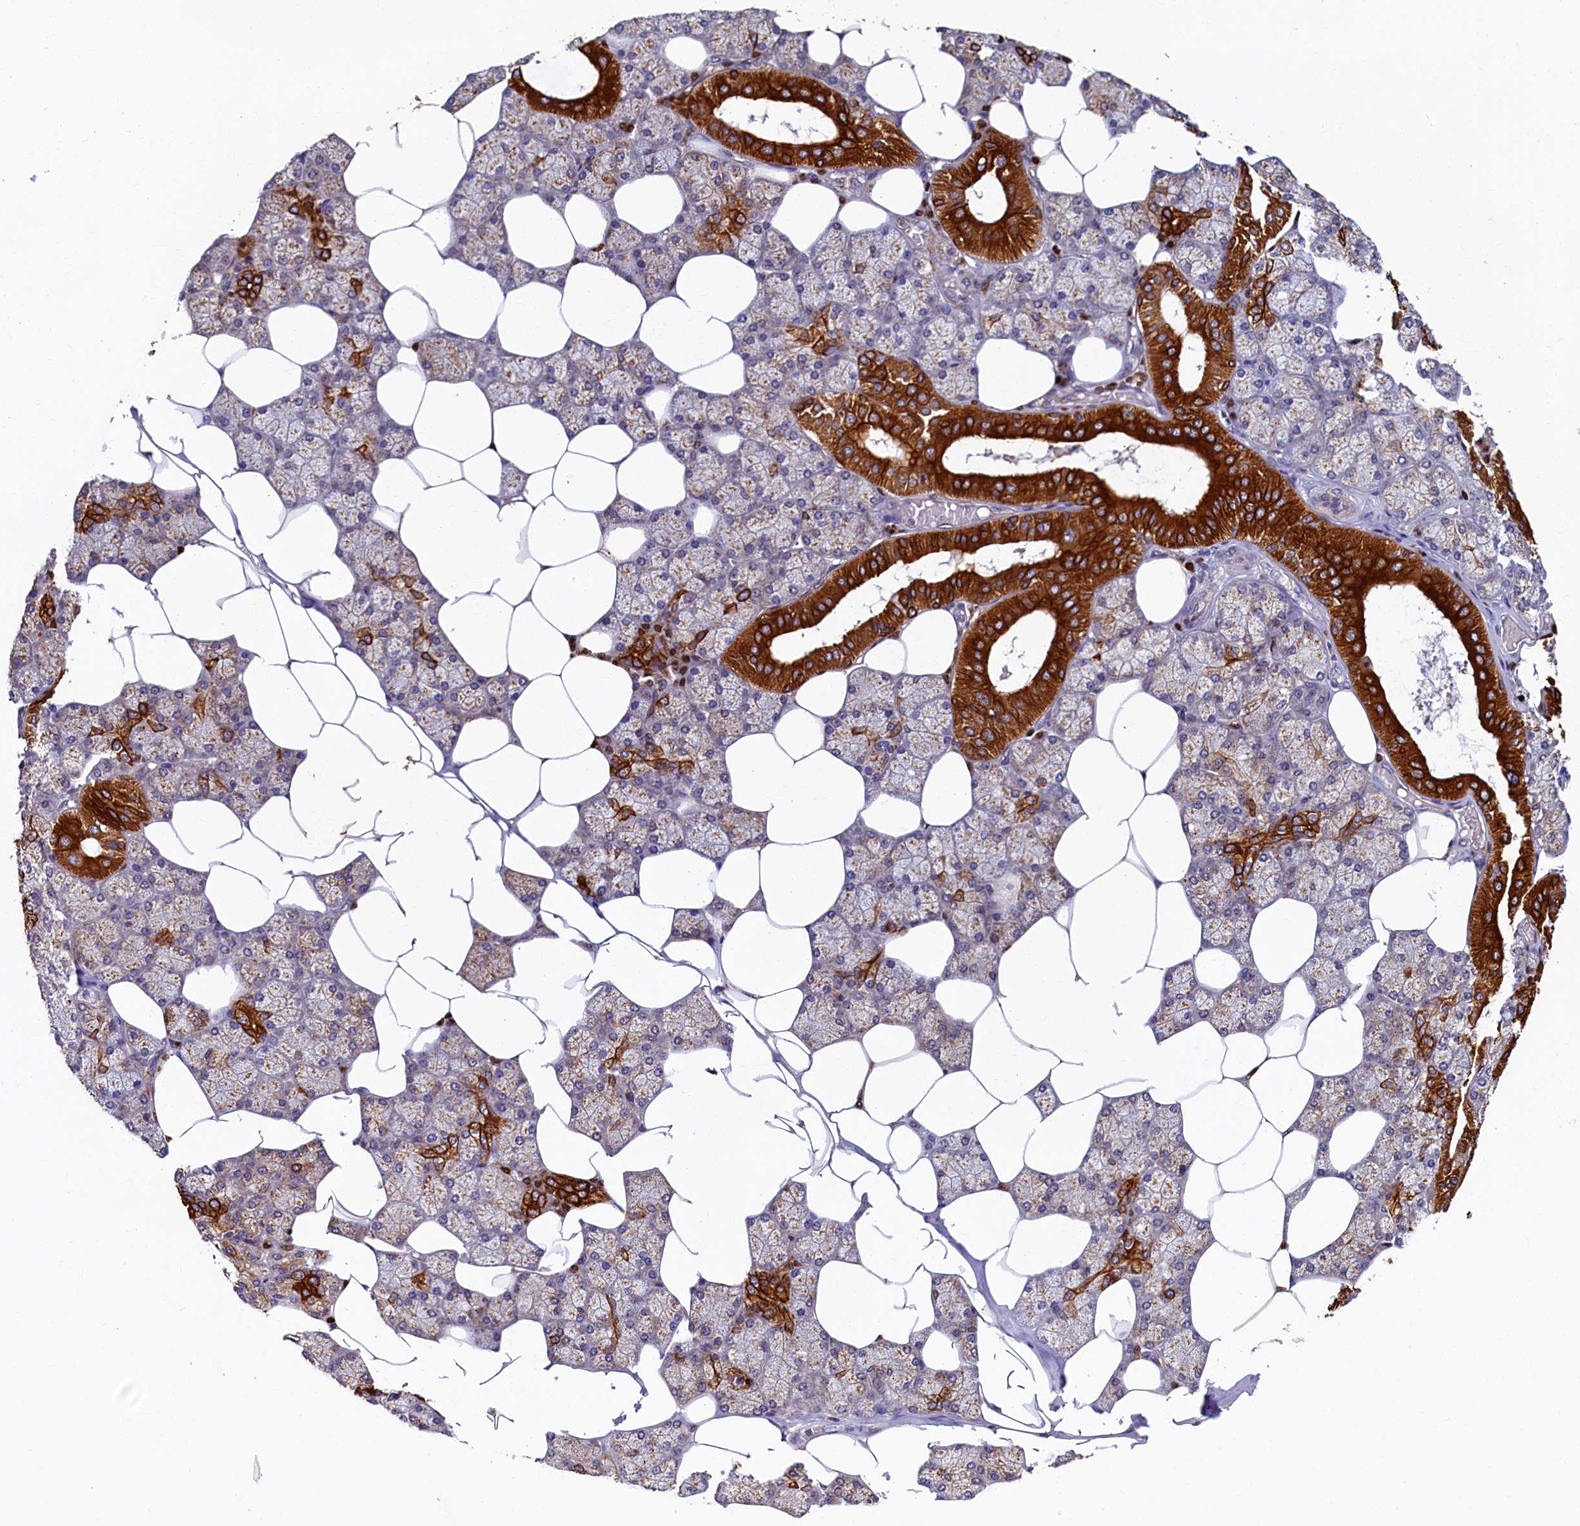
{"staining": {"intensity": "strong", "quantity": "25%-75%", "location": "cytoplasmic/membranous"}, "tissue": "salivary gland", "cell_type": "Glandular cells", "image_type": "normal", "snomed": [{"axis": "morphology", "description": "Normal tissue, NOS"}, {"axis": "topography", "description": "Salivary gland"}], "caption": "This is an image of IHC staining of normal salivary gland, which shows strong positivity in the cytoplasmic/membranous of glandular cells.", "gene": "NCKAP5L", "patient": {"sex": "male", "age": 62}}